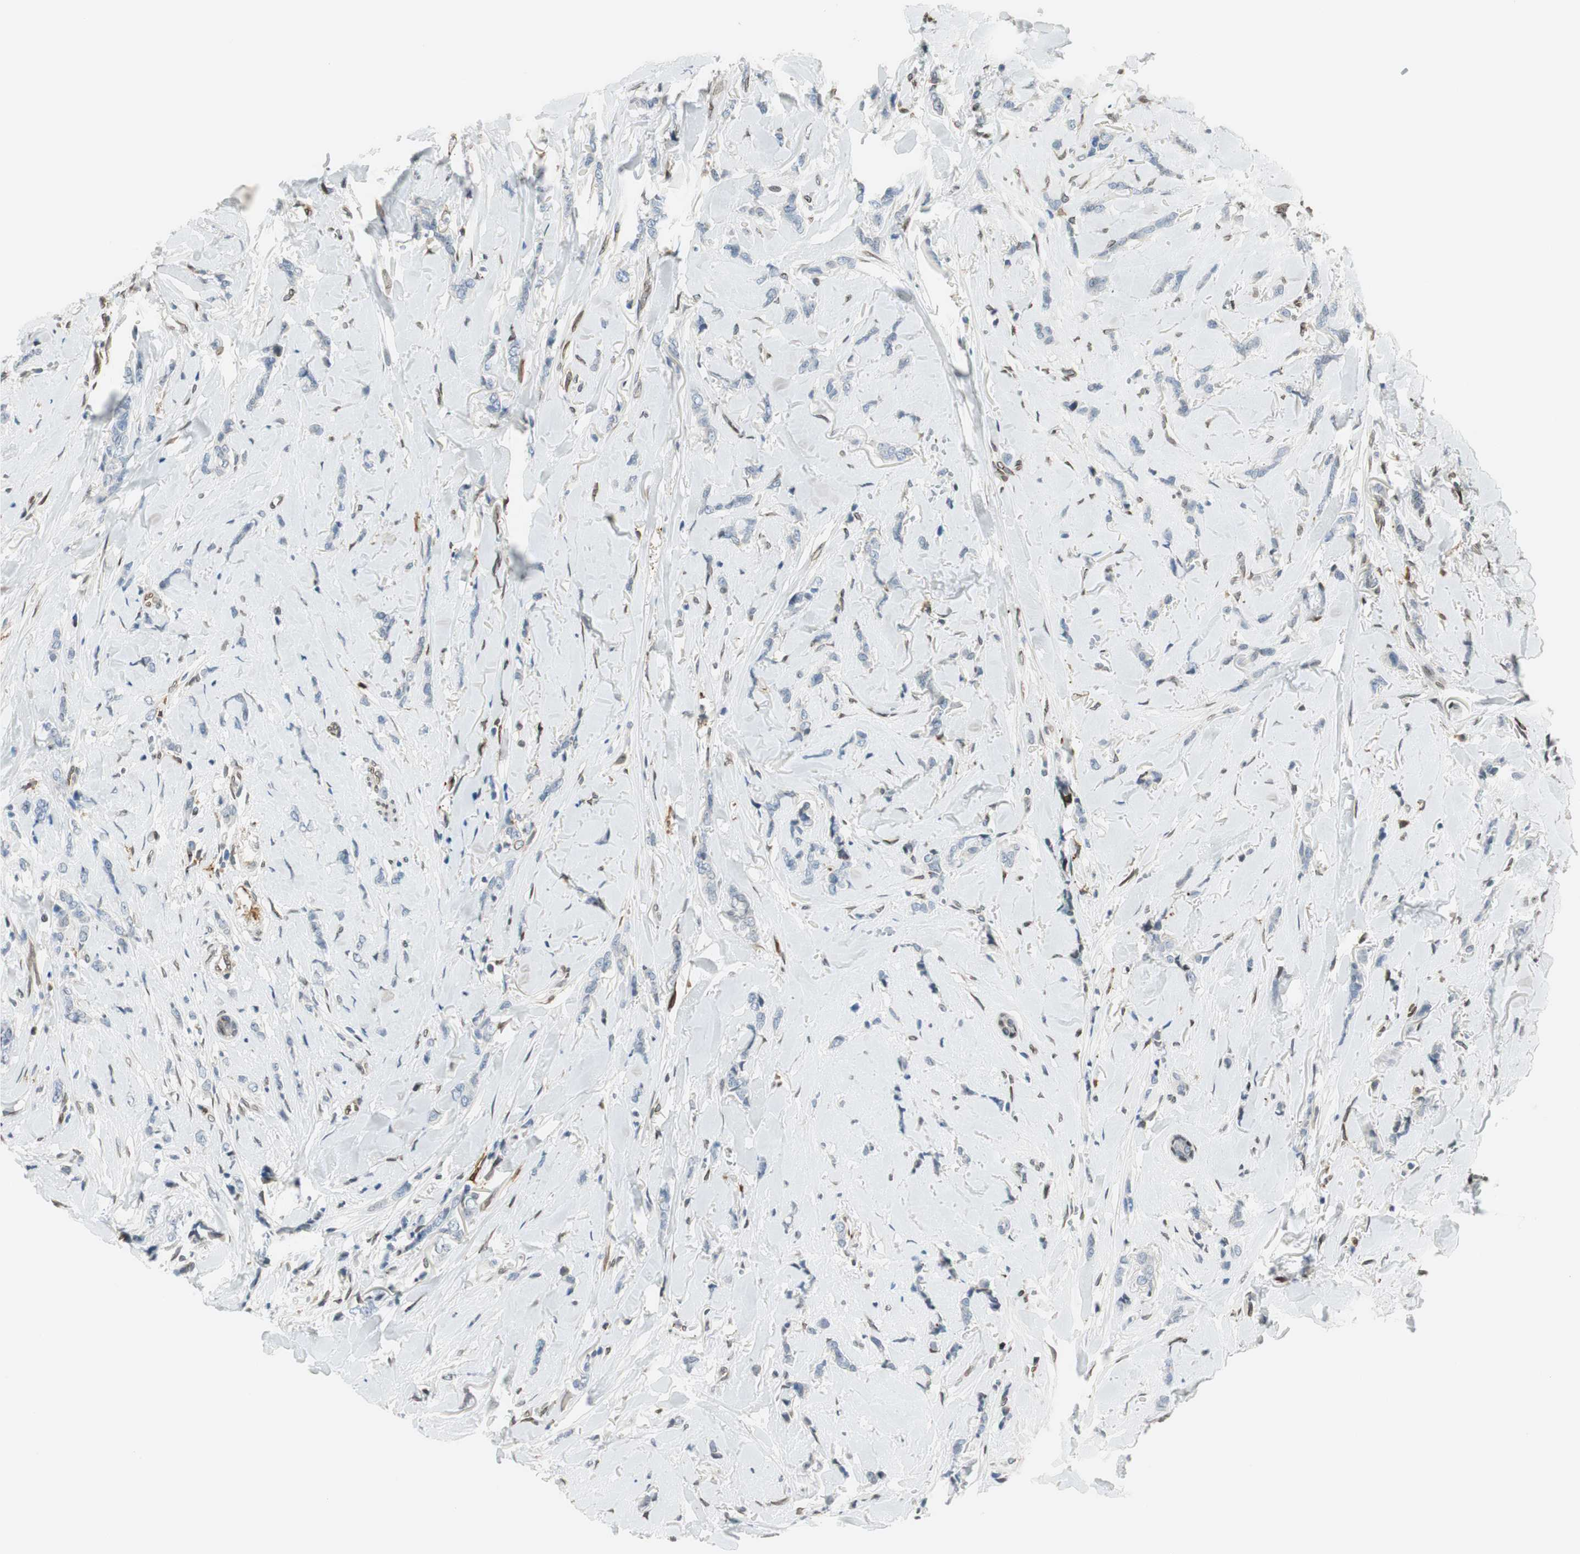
{"staining": {"intensity": "negative", "quantity": "none", "location": "none"}, "tissue": "breast cancer", "cell_type": "Tumor cells", "image_type": "cancer", "snomed": [{"axis": "morphology", "description": "Lobular carcinoma"}, {"axis": "topography", "description": "Skin"}, {"axis": "topography", "description": "Breast"}], "caption": "Human lobular carcinoma (breast) stained for a protein using immunohistochemistry (IHC) exhibits no expression in tumor cells.", "gene": "TMEM260", "patient": {"sex": "female", "age": 46}}